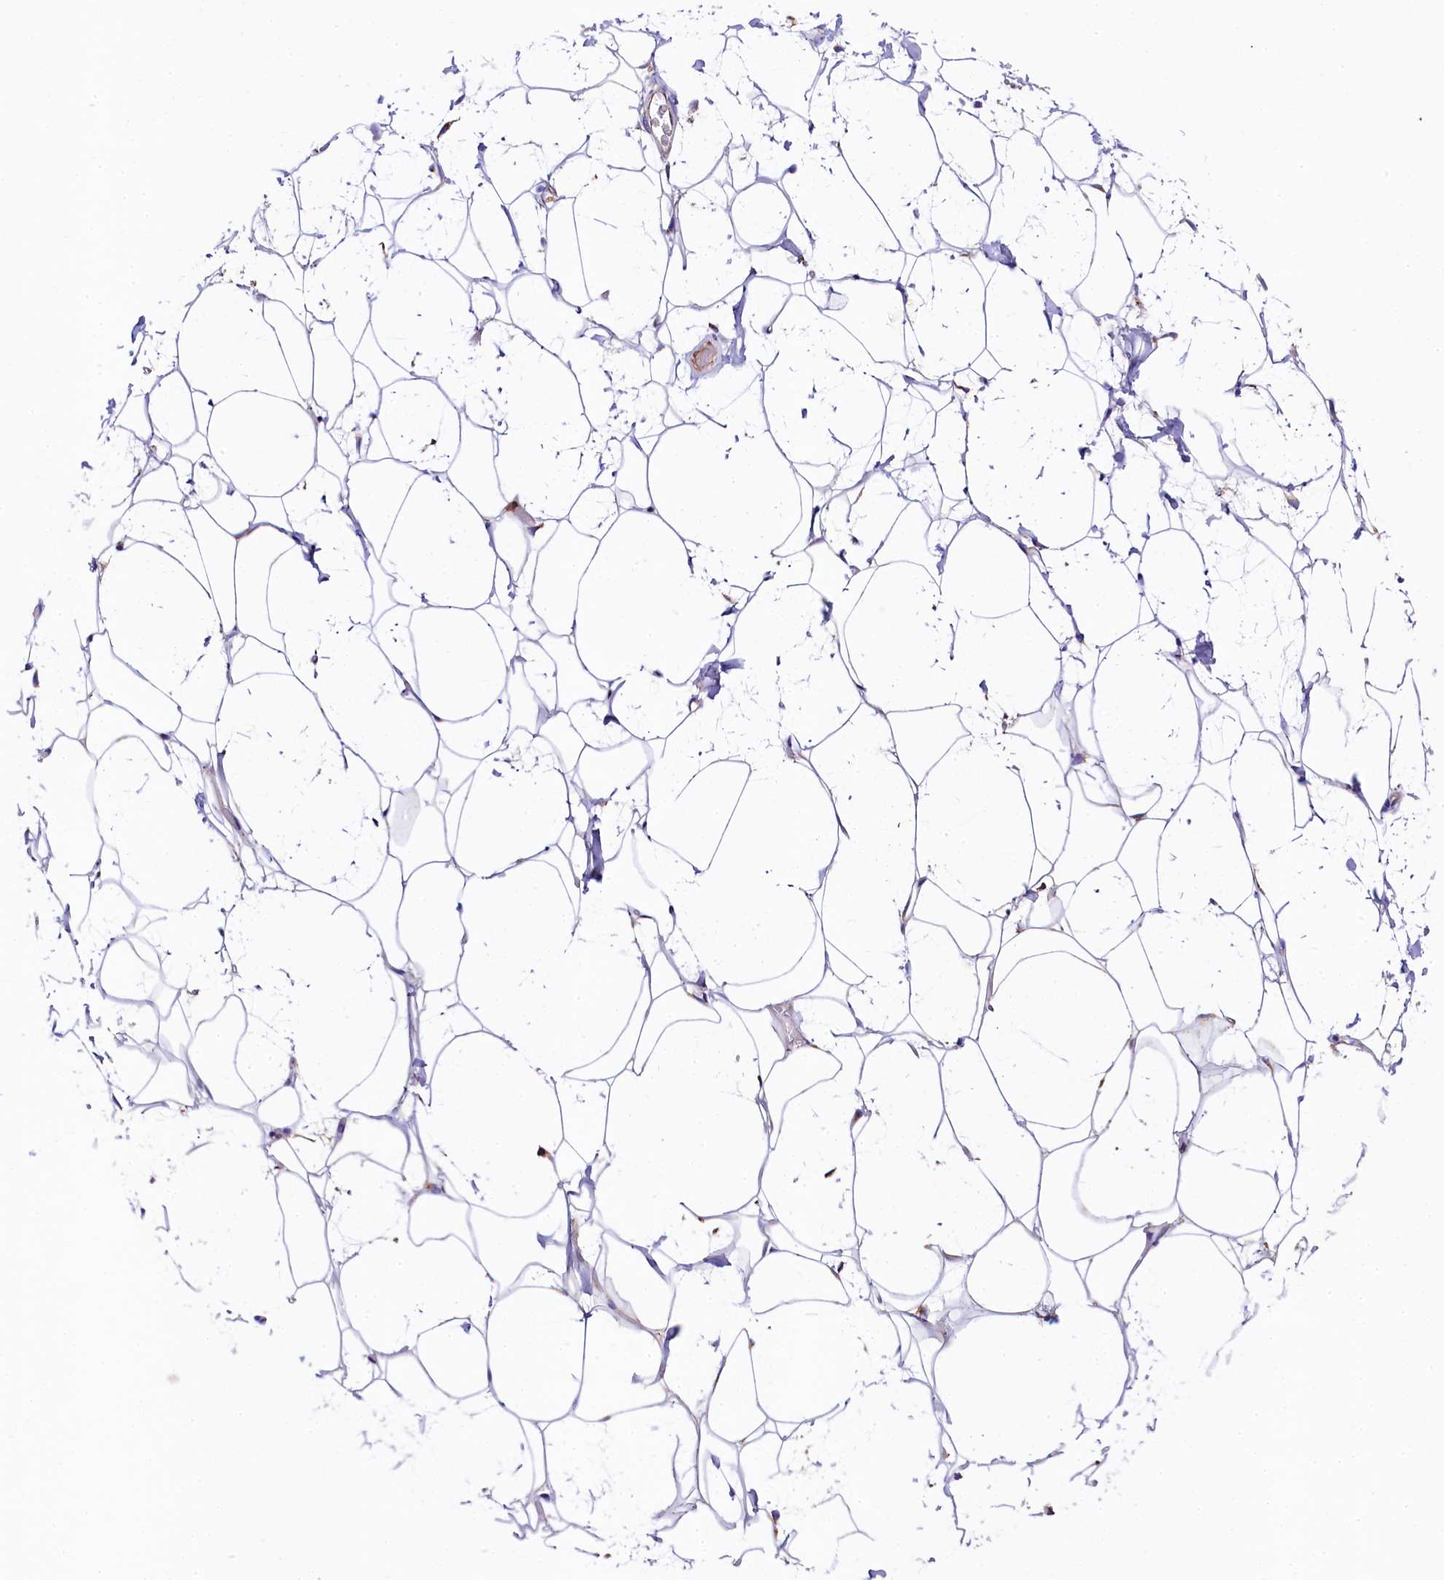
{"staining": {"intensity": "negative", "quantity": "none", "location": "none"}, "tissue": "adipose tissue", "cell_type": "Adipocytes", "image_type": "normal", "snomed": [{"axis": "morphology", "description": "Normal tissue, NOS"}, {"axis": "topography", "description": "Breast"}], "caption": "This is an immunohistochemistry (IHC) photomicrograph of benign human adipose tissue. There is no positivity in adipocytes.", "gene": "CLYBL", "patient": {"sex": "female", "age": 26}}